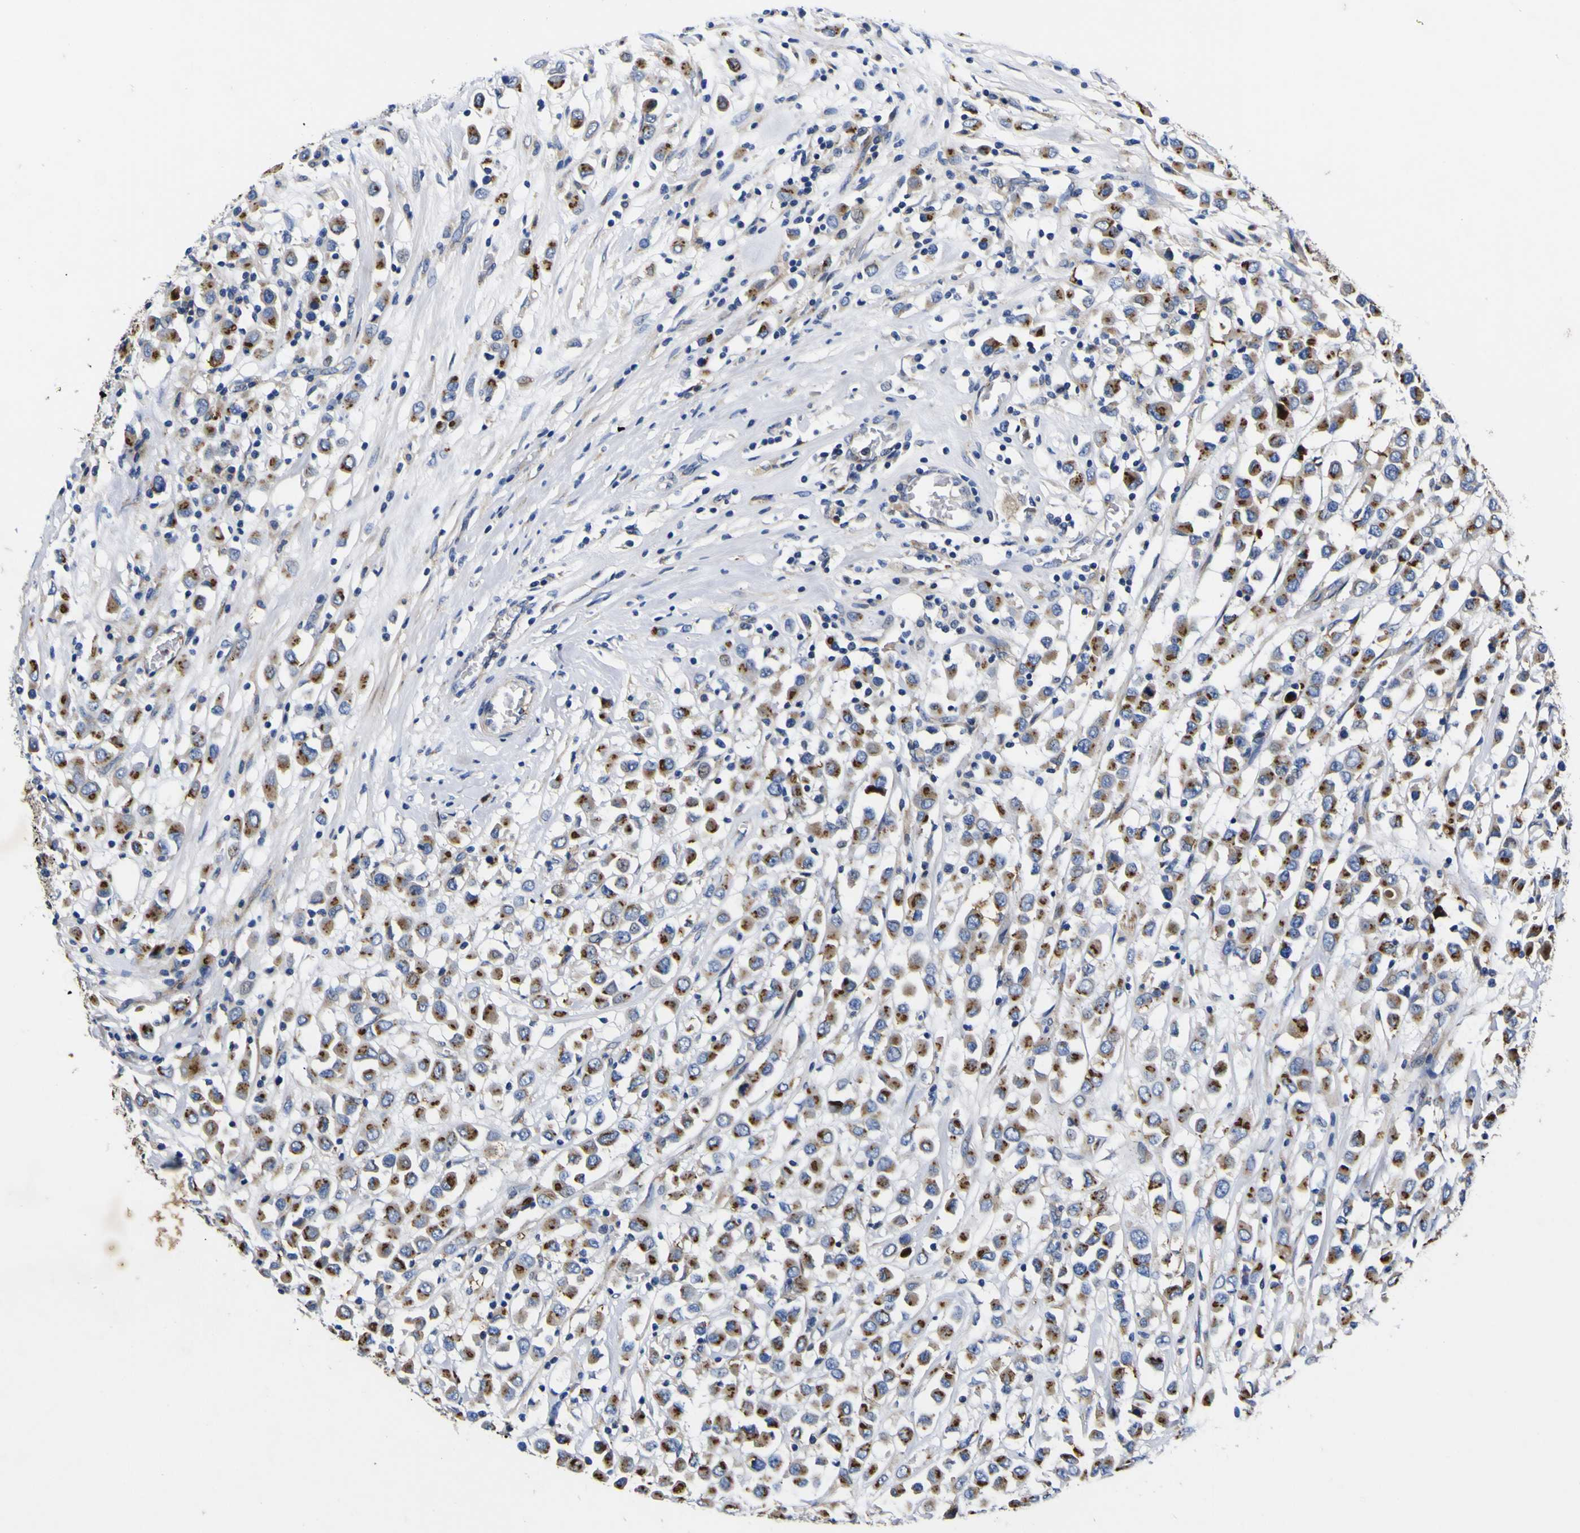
{"staining": {"intensity": "moderate", "quantity": ">75%", "location": "cytoplasmic/membranous"}, "tissue": "breast cancer", "cell_type": "Tumor cells", "image_type": "cancer", "snomed": [{"axis": "morphology", "description": "Duct carcinoma"}, {"axis": "topography", "description": "Breast"}], "caption": "Protein staining displays moderate cytoplasmic/membranous positivity in approximately >75% of tumor cells in intraductal carcinoma (breast).", "gene": "COA1", "patient": {"sex": "female", "age": 61}}